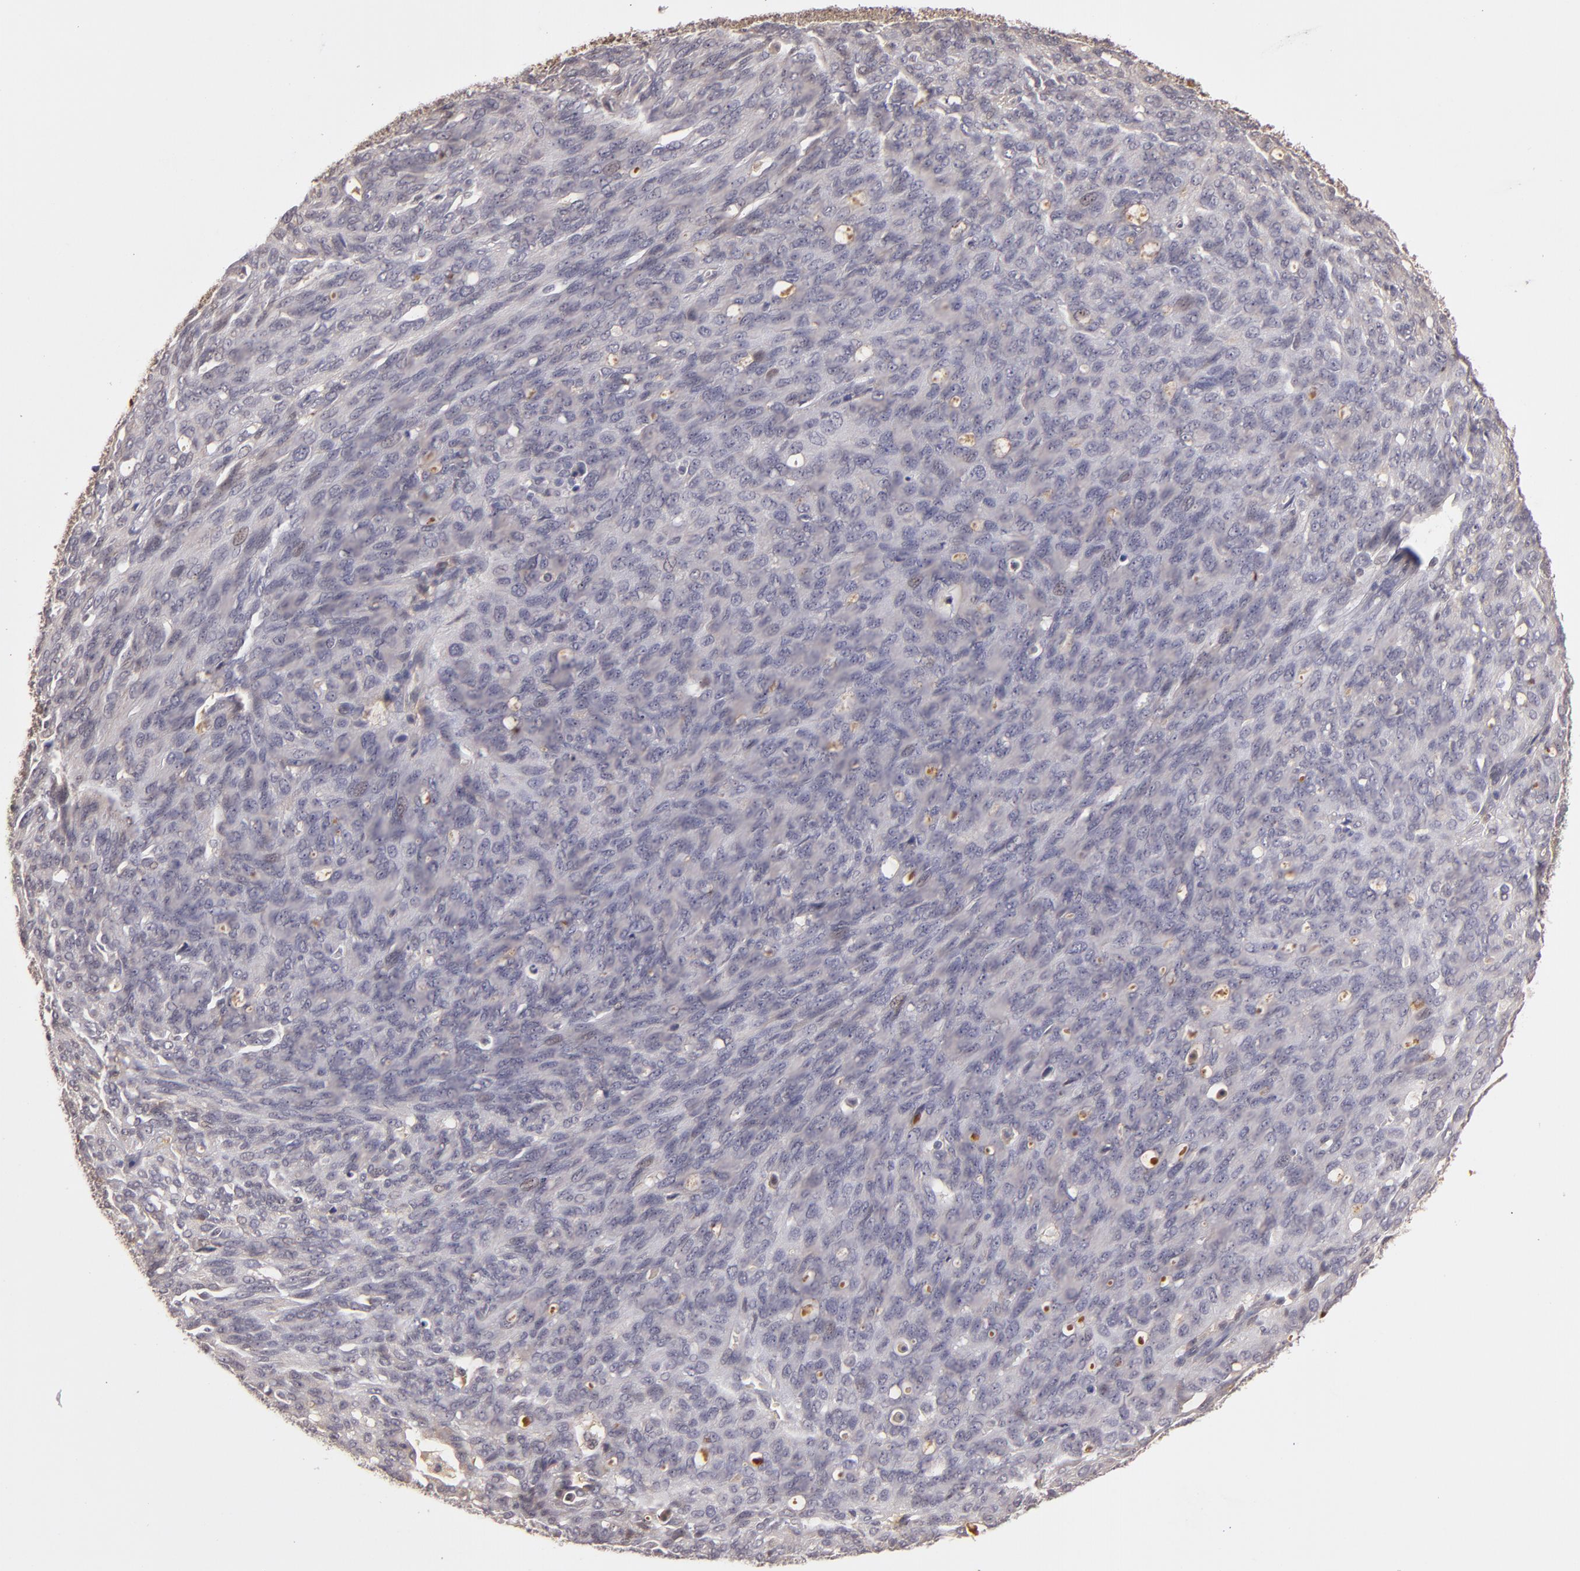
{"staining": {"intensity": "weak", "quantity": ">75%", "location": "cytoplasmic/membranous"}, "tissue": "ovarian cancer", "cell_type": "Tumor cells", "image_type": "cancer", "snomed": [{"axis": "morphology", "description": "Carcinoma, endometroid"}, {"axis": "topography", "description": "Ovary"}], "caption": "A high-resolution histopathology image shows immunohistochemistry (IHC) staining of ovarian endometroid carcinoma, which exhibits weak cytoplasmic/membranous positivity in about >75% of tumor cells.", "gene": "LRG1", "patient": {"sex": "female", "age": 60}}